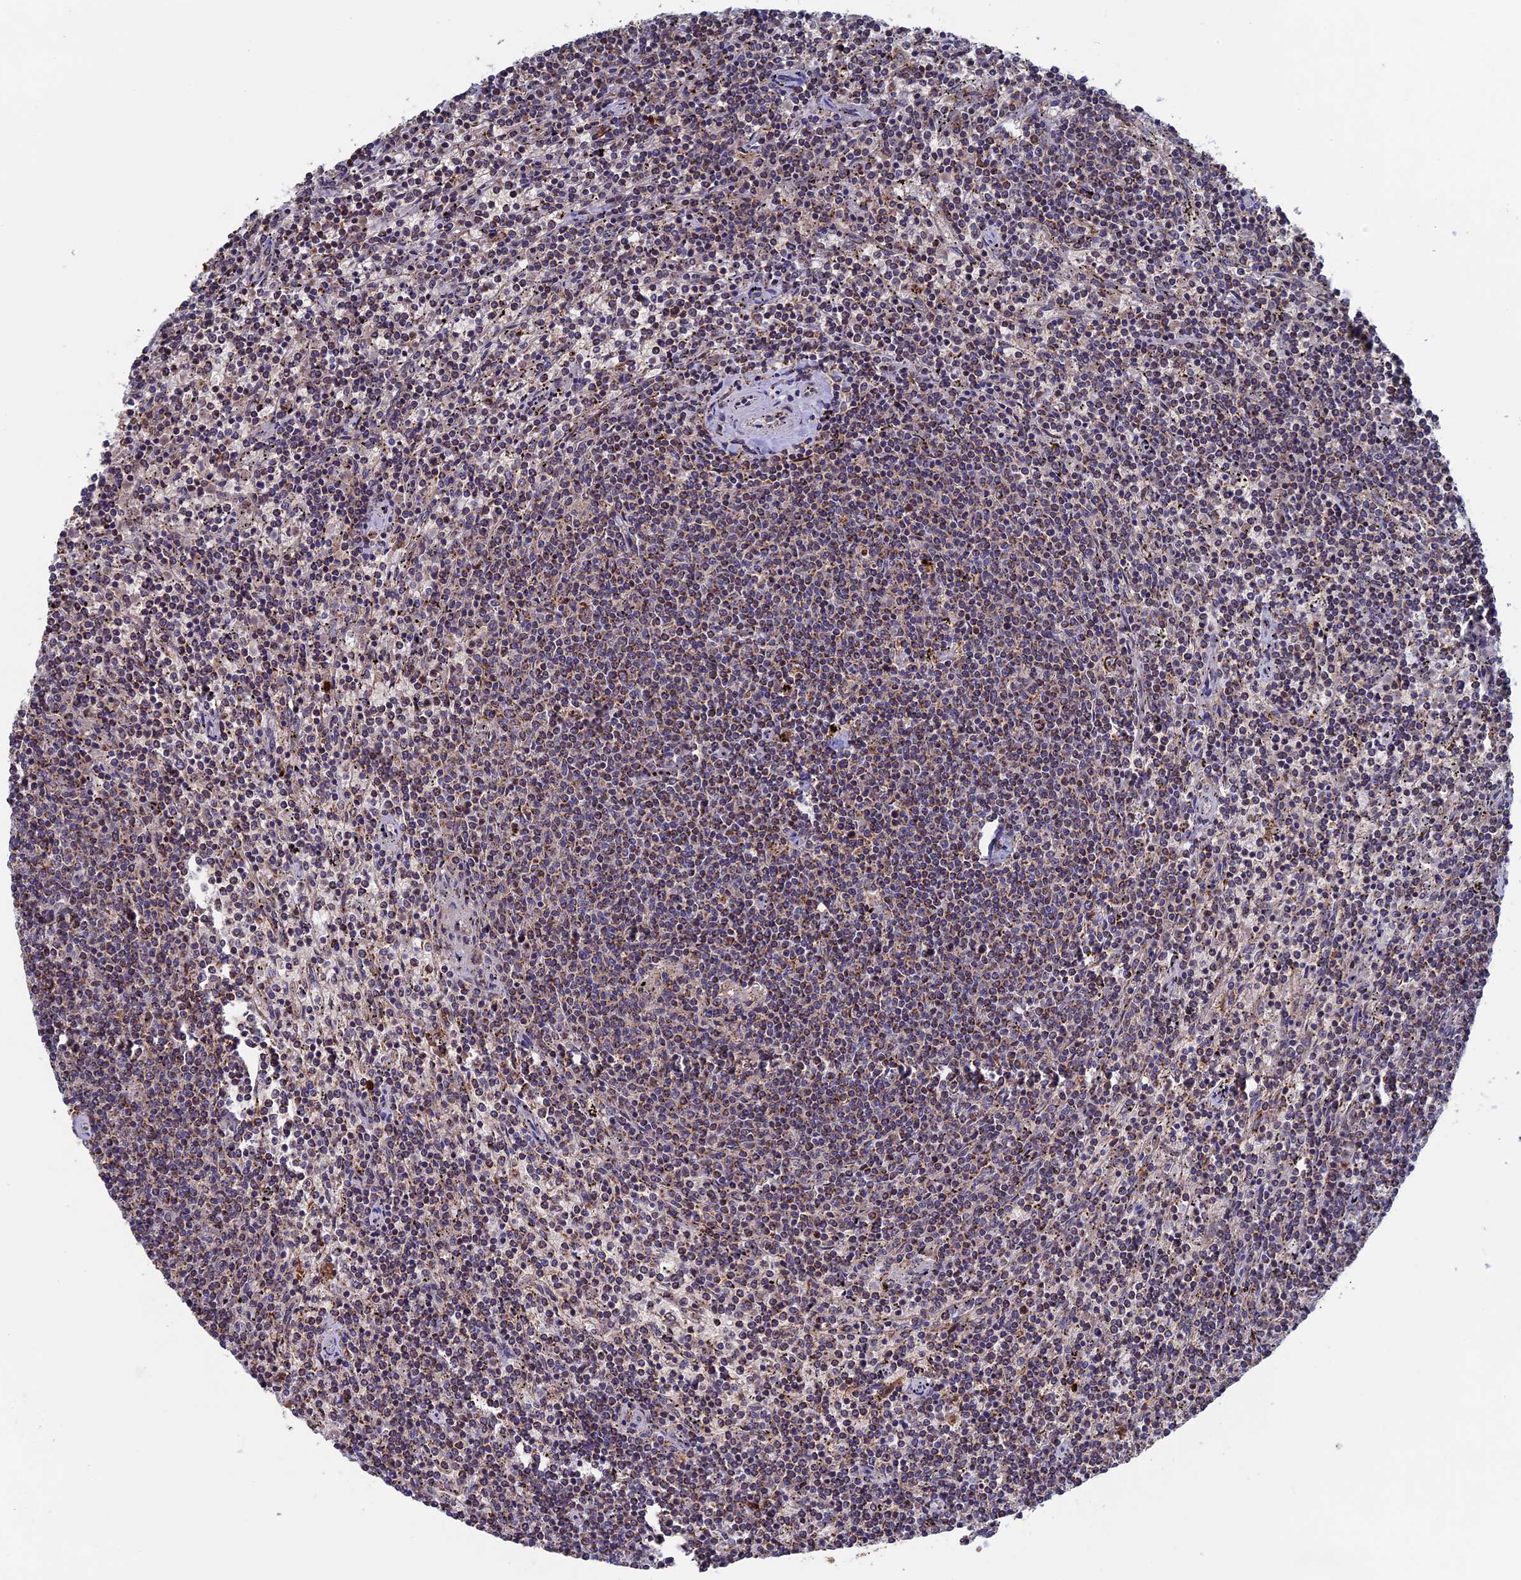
{"staining": {"intensity": "negative", "quantity": "none", "location": "none"}, "tissue": "lymphoma", "cell_type": "Tumor cells", "image_type": "cancer", "snomed": [{"axis": "morphology", "description": "Malignant lymphoma, non-Hodgkin's type, Low grade"}, {"axis": "topography", "description": "Spleen"}], "caption": "Protein analysis of low-grade malignant lymphoma, non-Hodgkin's type reveals no significant positivity in tumor cells.", "gene": "SEC24D", "patient": {"sex": "female", "age": 50}}